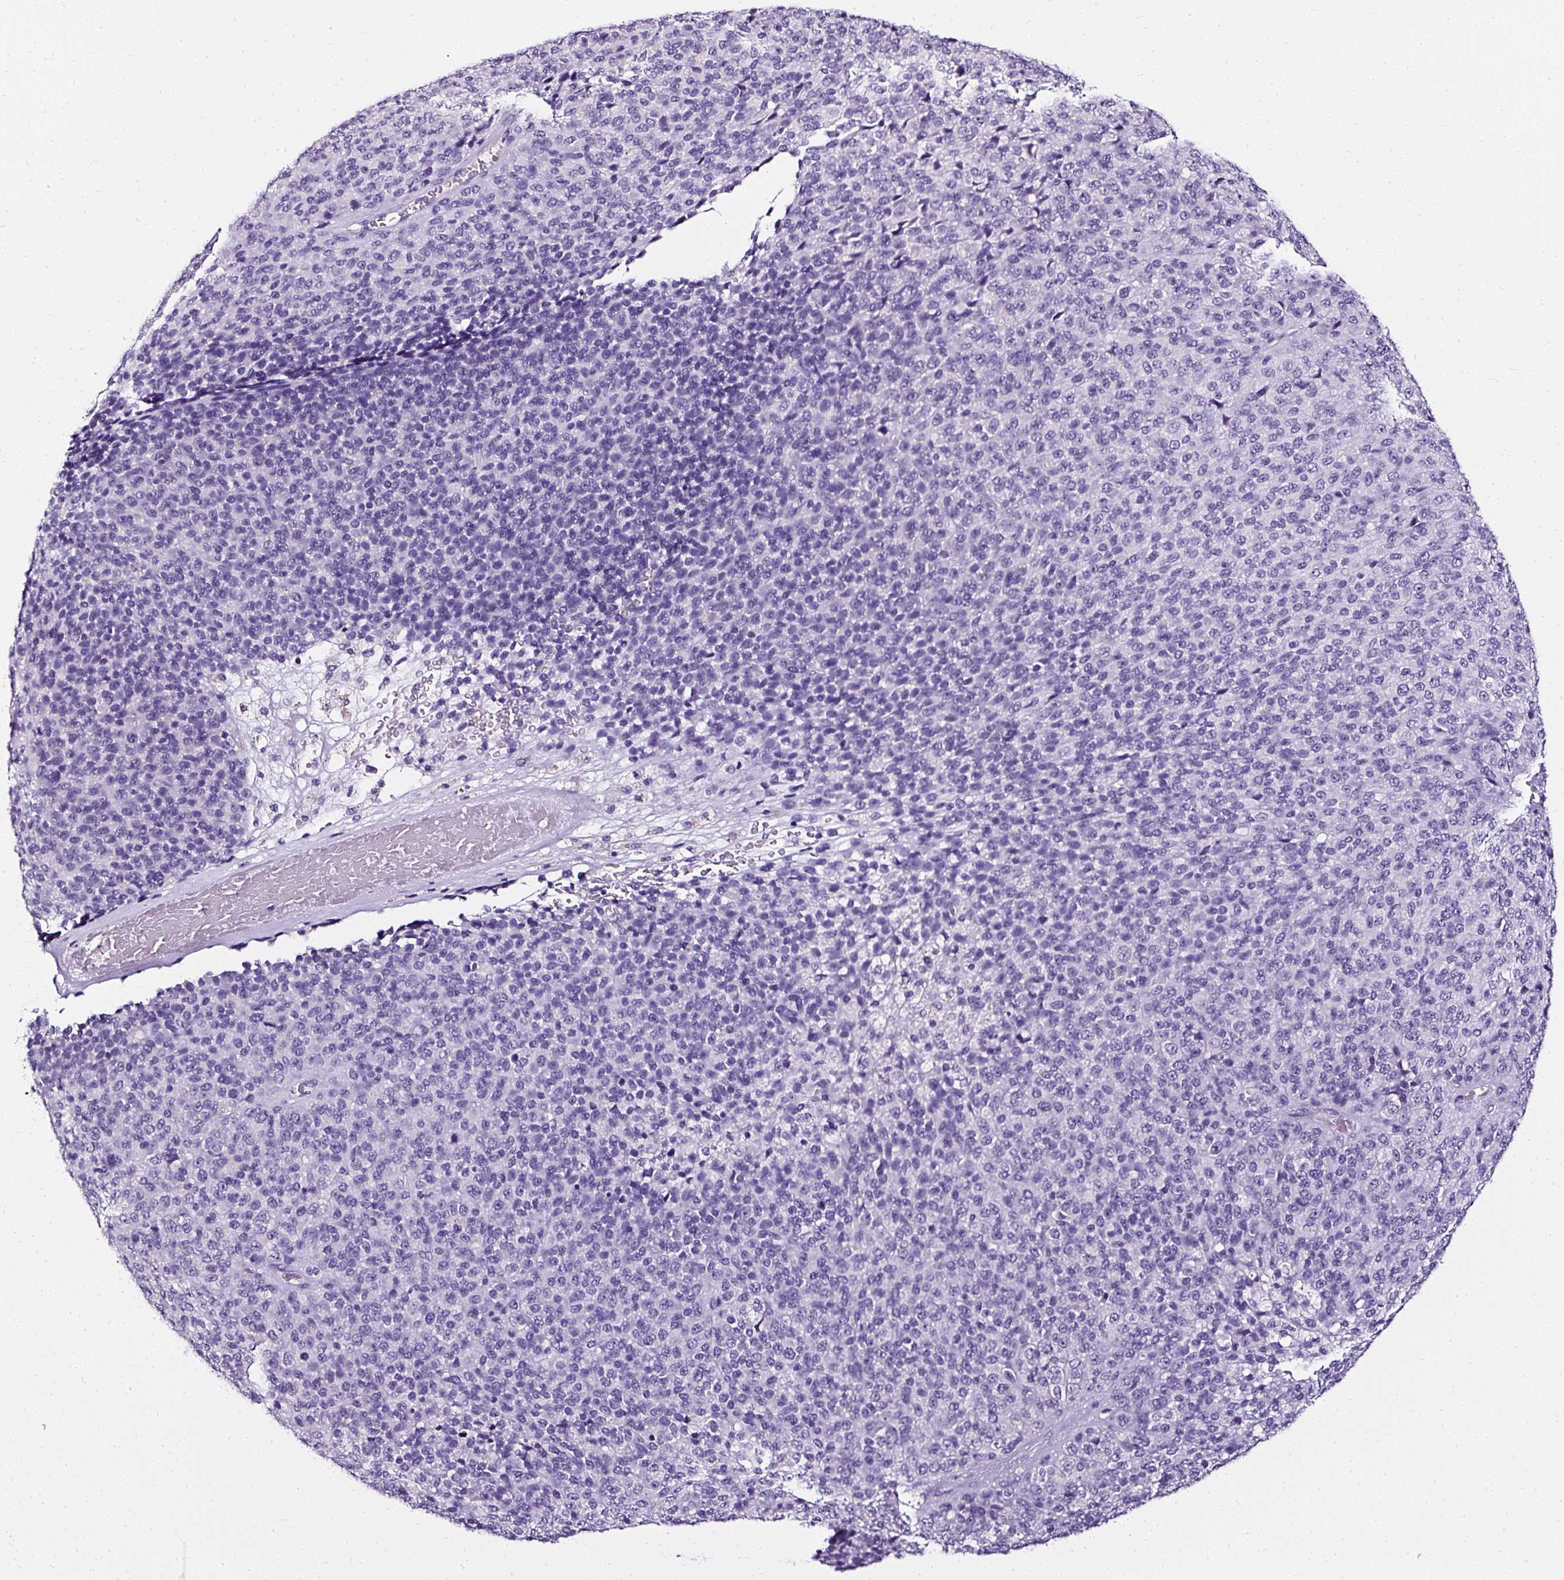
{"staining": {"intensity": "negative", "quantity": "none", "location": "none"}, "tissue": "melanoma", "cell_type": "Tumor cells", "image_type": "cancer", "snomed": [{"axis": "morphology", "description": "Malignant melanoma, Metastatic site"}, {"axis": "topography", "description": "Brain"}], "caption": "Immunohistochemical staining of human melanoma reveals no significant staining in tumor cells.", "gene": "ATP2A1", "patient": {"sex": "female", "age": 56}}